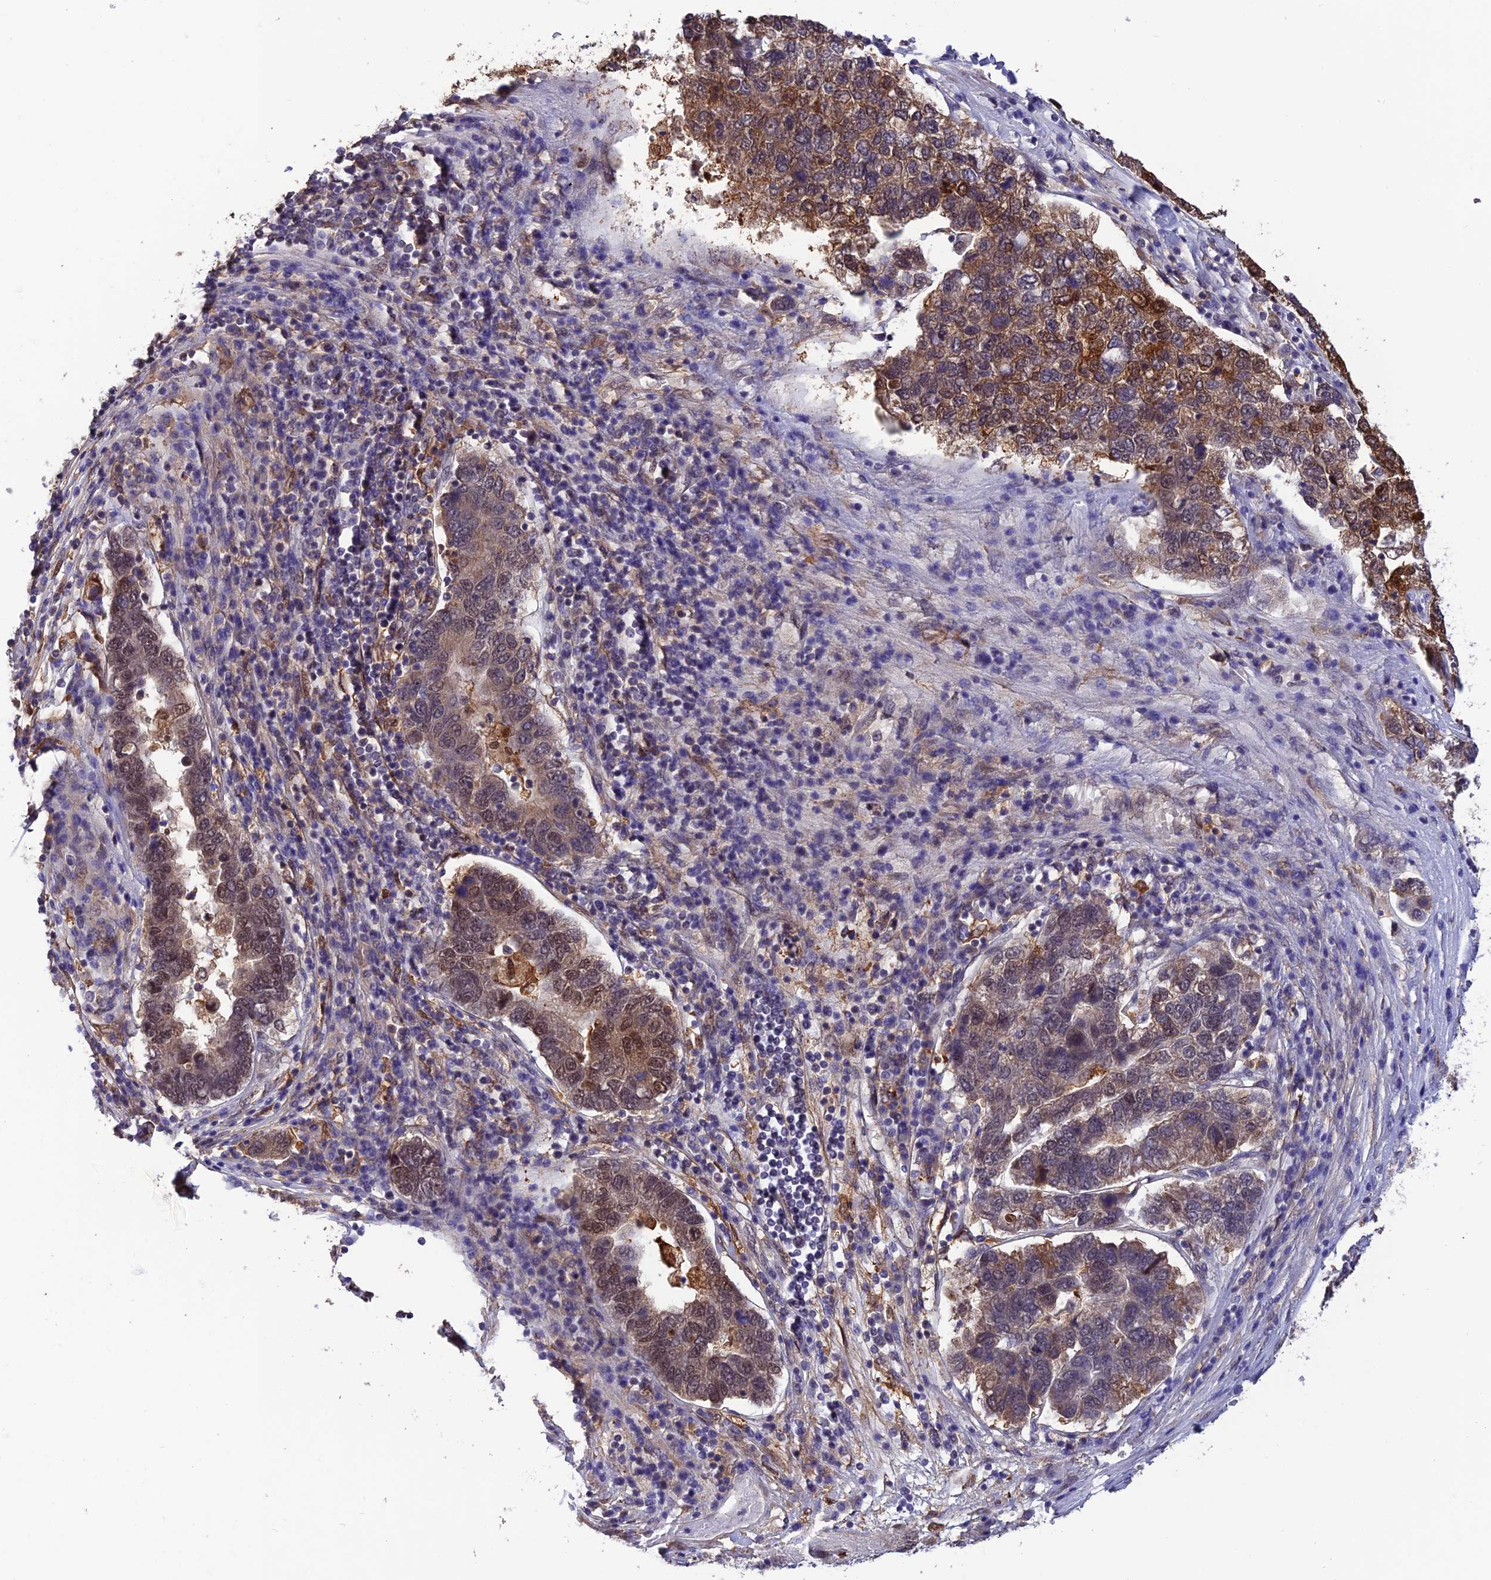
{"staining": {"intensity": "moderate", "quantity": "25%-75%", "location": "cytoplasmic/membranous,nuclear"}, "tissue": "pancreatic cancer", "cell_type": "Tumor cells", "image_type": "cancer", "snomed": [{"axis": "morphology", "description": "Adenocarcinoma, NOS"}, {"axis": "topography", "description": "Pancreas"}], "caption": "IHC of pancreatic cancer (adenocarcinoma) exhibits medium levels of moderate cytoplasmic/membranous and nuclear positivity in approximately 25%-75% of tumor cells.", "gene": "MNS1", "patient": {"sex": "female", "age": 61}}